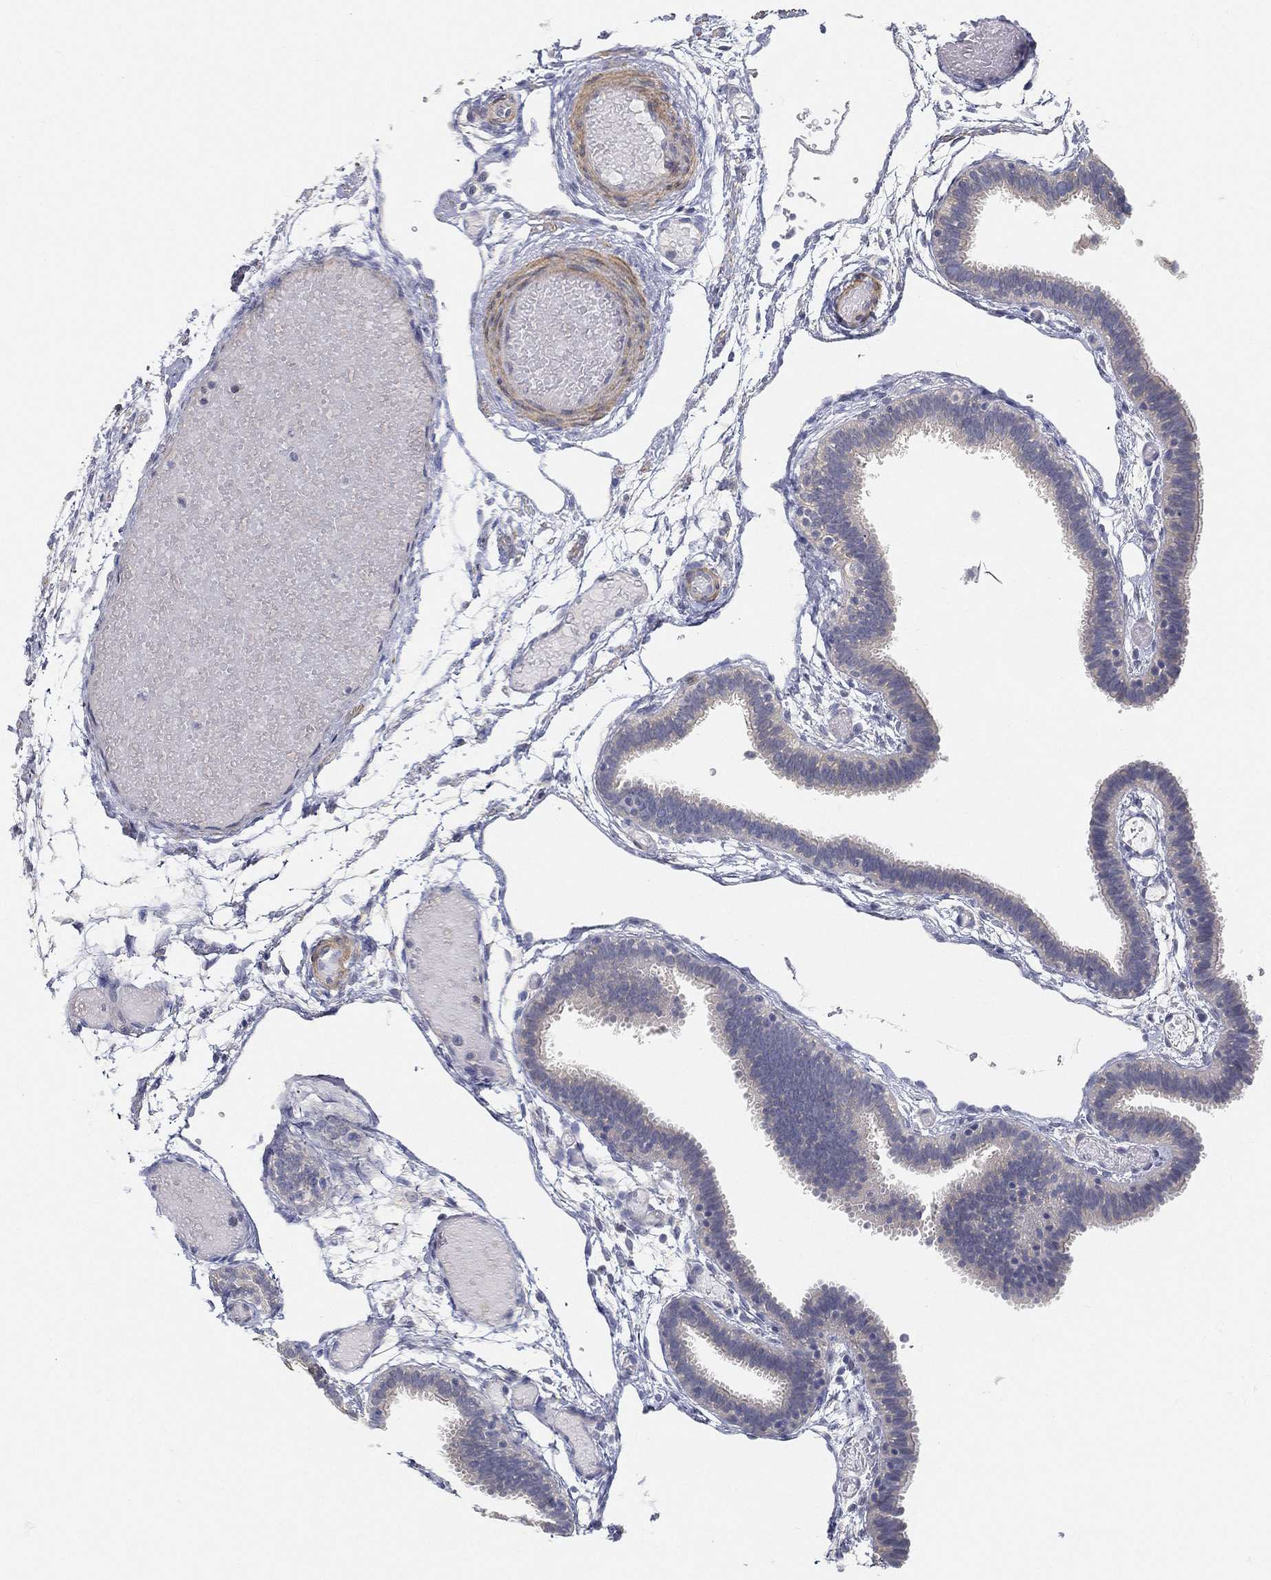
{"staining": {"intensity": "negative", "quantity": "none", "location": "none"}, "tissue": "fallopian tube", "cell_type": "Glandular cells", "image_type": "normal", "snomed": [{"axis": "morphology", "description": "Normal tissue, NOS"}, {"axis": "topography", "description": "Fallopian tube"}], "caption": "Histopathology image shows no protein expression in glandular cells of benign fallopian tube. (DAB IHC with hematoxylin counter stain).", "gene": "GPR61", "patient": {"sex": "female", "age": 37}}